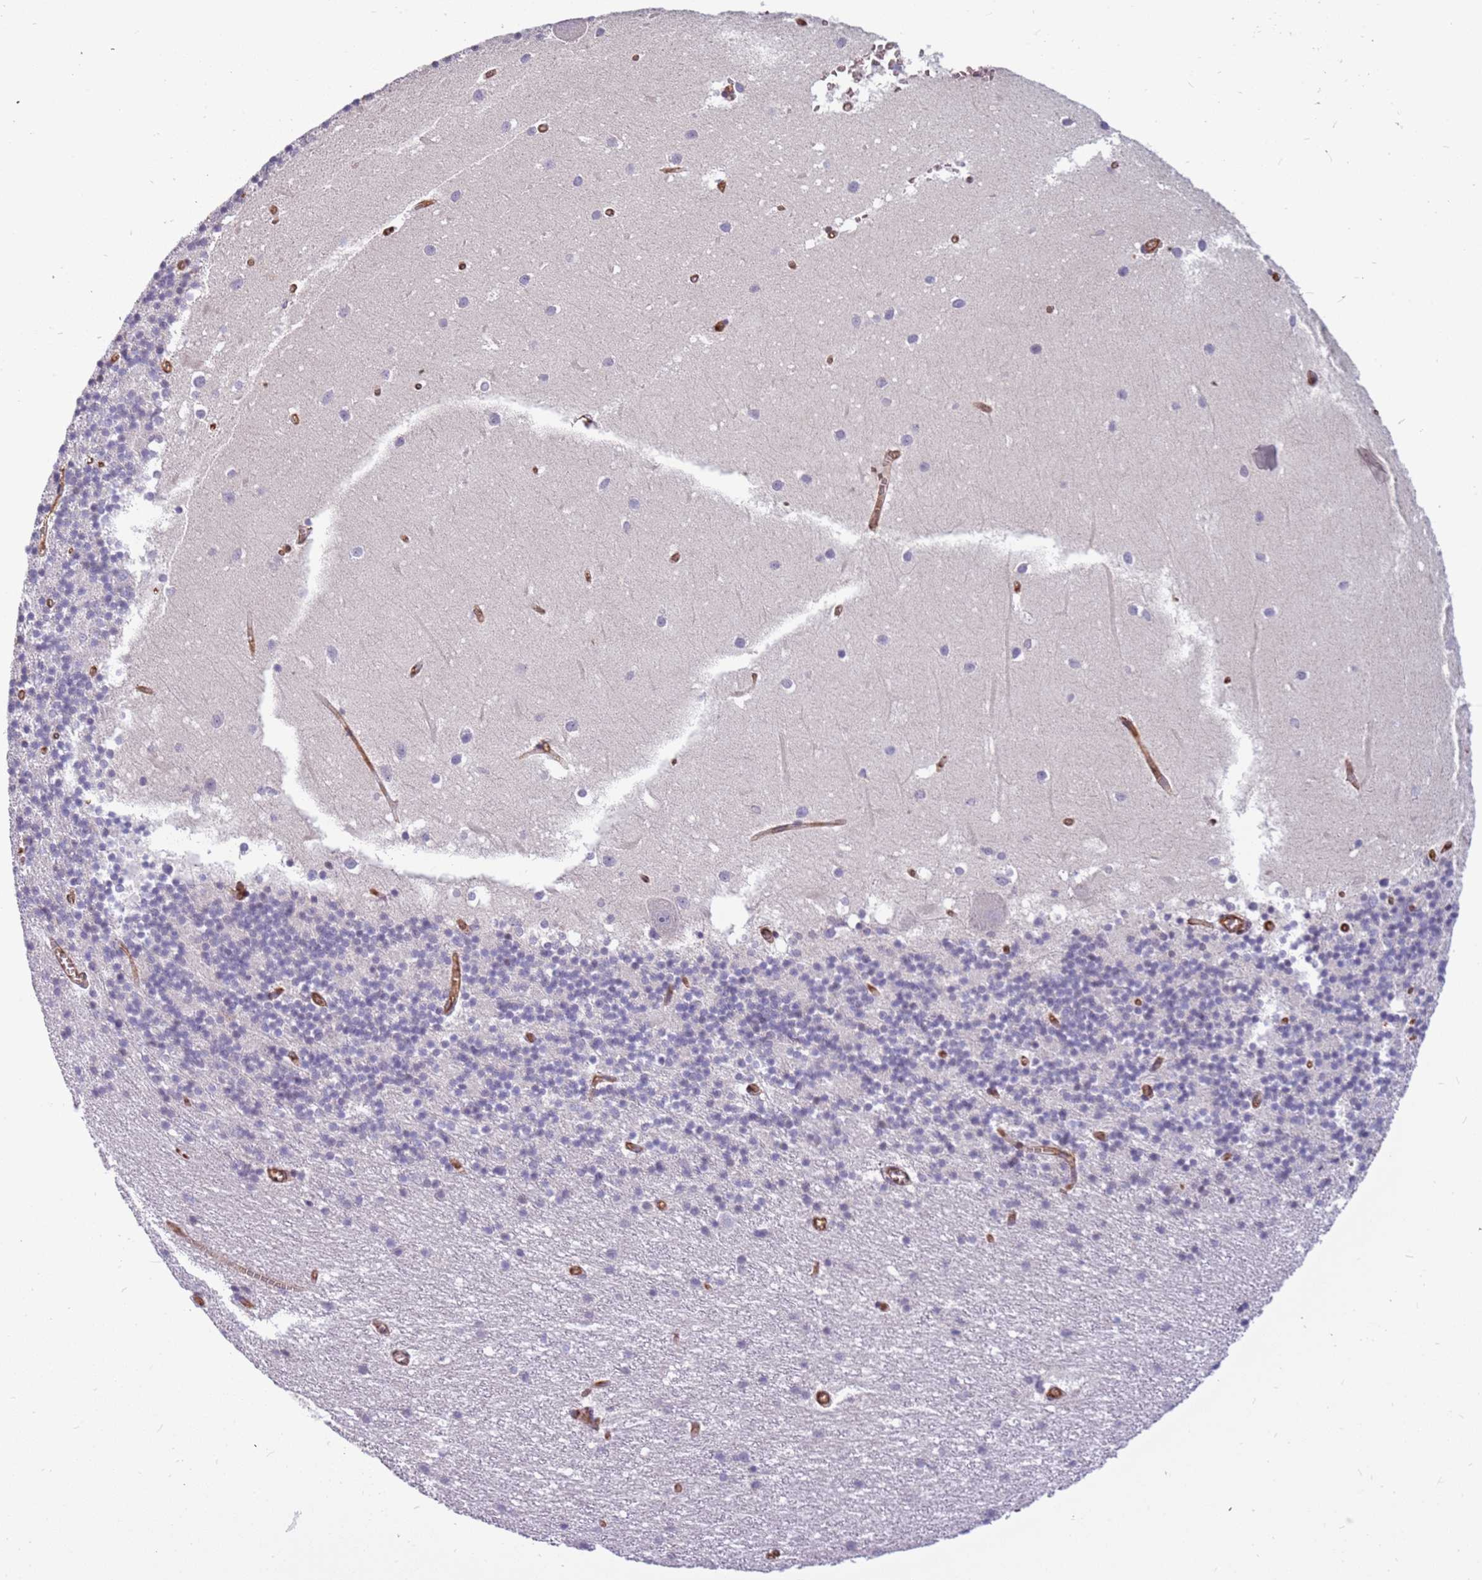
{"staining": {"intensity": "negative", "quantity": "none", "location": "none"}, "tissue": "cerebellum", "cell_type": "Cells in granular layer", "image_type": "normal", "snomed": [{"axis": "morphology", "description": "Normal tissue, NOS"}, {"axis": "topography", "description": "Cerebellum"}], "caption": "Immunohistochemistry (IHC) histopathology image of benign cerebellum stained for a protein (brown), which displays no positivity in cells in granular layer.", "gene": "ARHGEF35", "patient": {"sex": "male", "age": 54}}